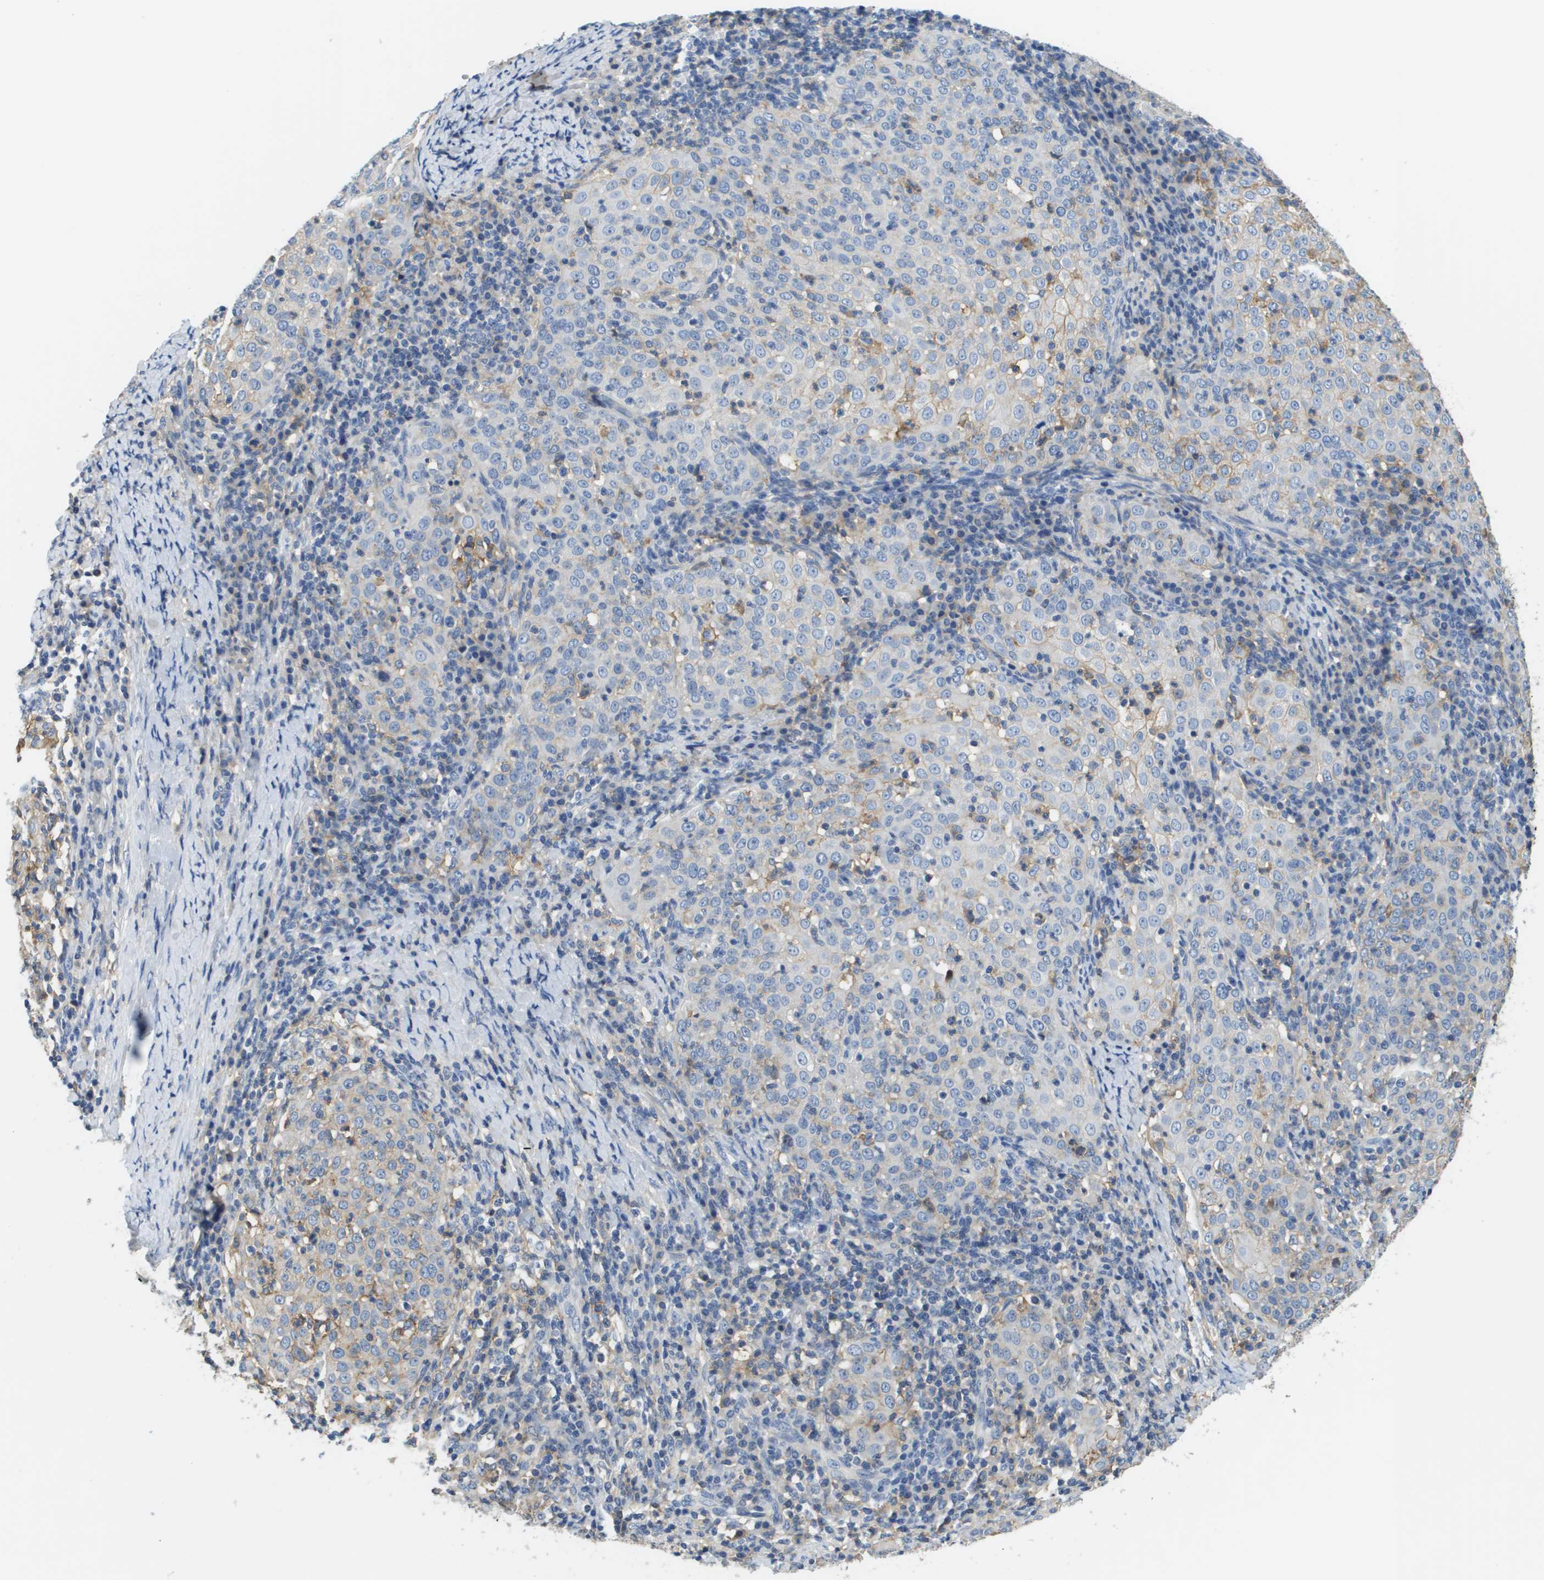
{"staining": {"intensity": "negative", "quantity": "none", "location": "none"}, "tissue": "cervical cancer", "cell_type": "Tumor cells", "image_type": "cancer", "snomed": [{"axis": "morphology", "description": "Squamous cell carcinoma, NOS"}, {"axis": "topography", "description": "Cervix"}], "caption": "An immunohistochemistry histopathology image of cervical cancer is shown. There is no staining in tumor cells of cervical cancer. (Stains: DAB (3,3'-diaminobenzidine) immunohistochemistry with hematoxylin counter stain, Microscopy: brightfield microscopy at high magnification).", "gene": "SLC16A3", "patient": {"sex": "female", "age": 51}}